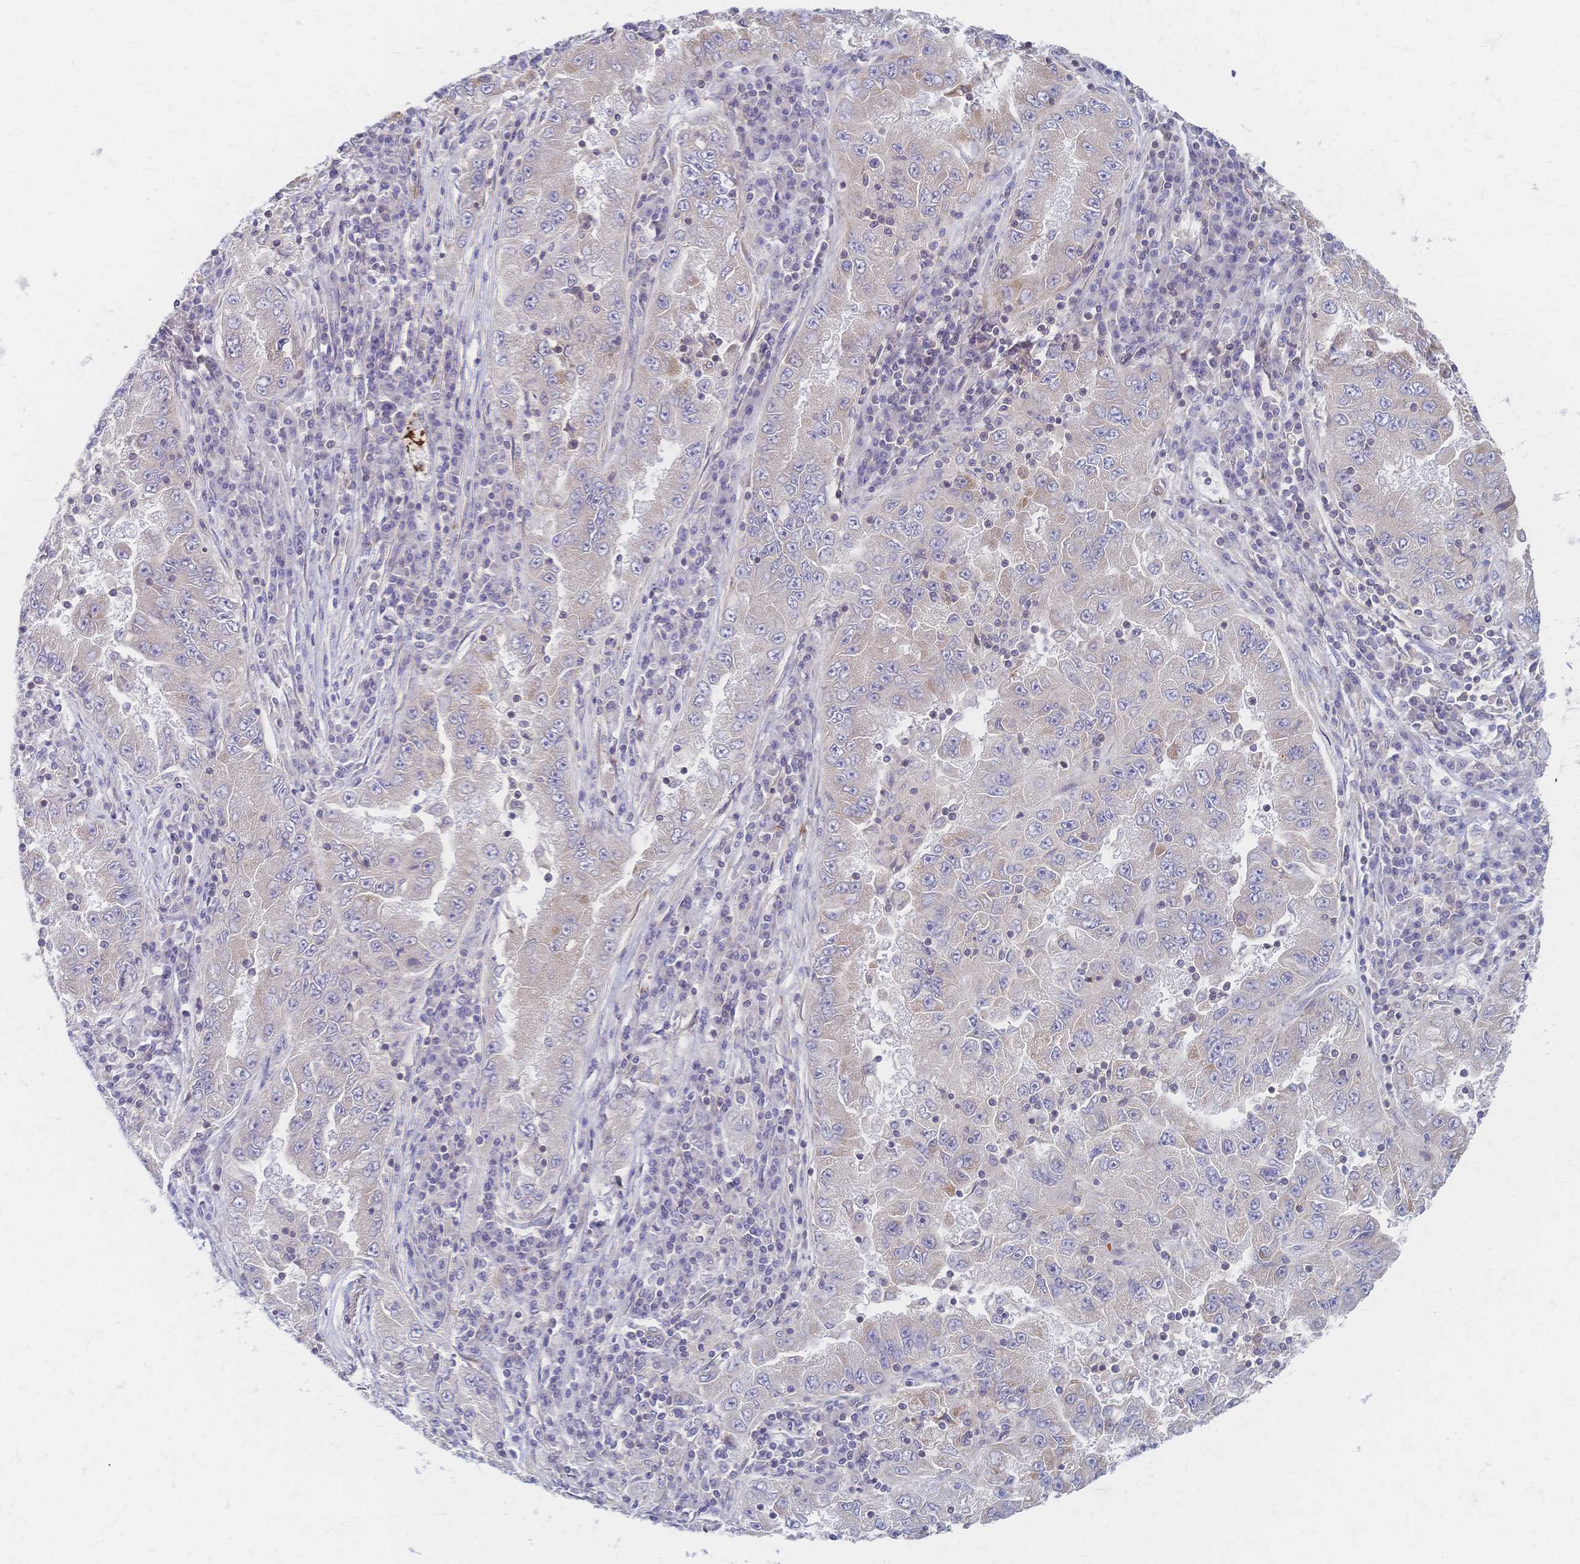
{"staining": {"intensity": "weak", "quantity": "<25%", "location": "cytoplasmic/membranous"}, "tissue": "lung cancer", "cell_type": "Tumor cells", "image_type": "cancer", "snomed": [{"axis": "morphology", "description": "Adenocarcinoma, NOS"}, {"axis": "morphology", "description": "Adenocarcinoma primary or metastatic"}, {"axis": "topography", "description": "Lung"}], "caption": "Immunohistochemistry photomicrograph of adenocarcinoma (lung) stained for a protein (brown), which displays no expression in tumor cells.", "gene": "CYB5A", "patient": {"sex": "male", "age": 74}}